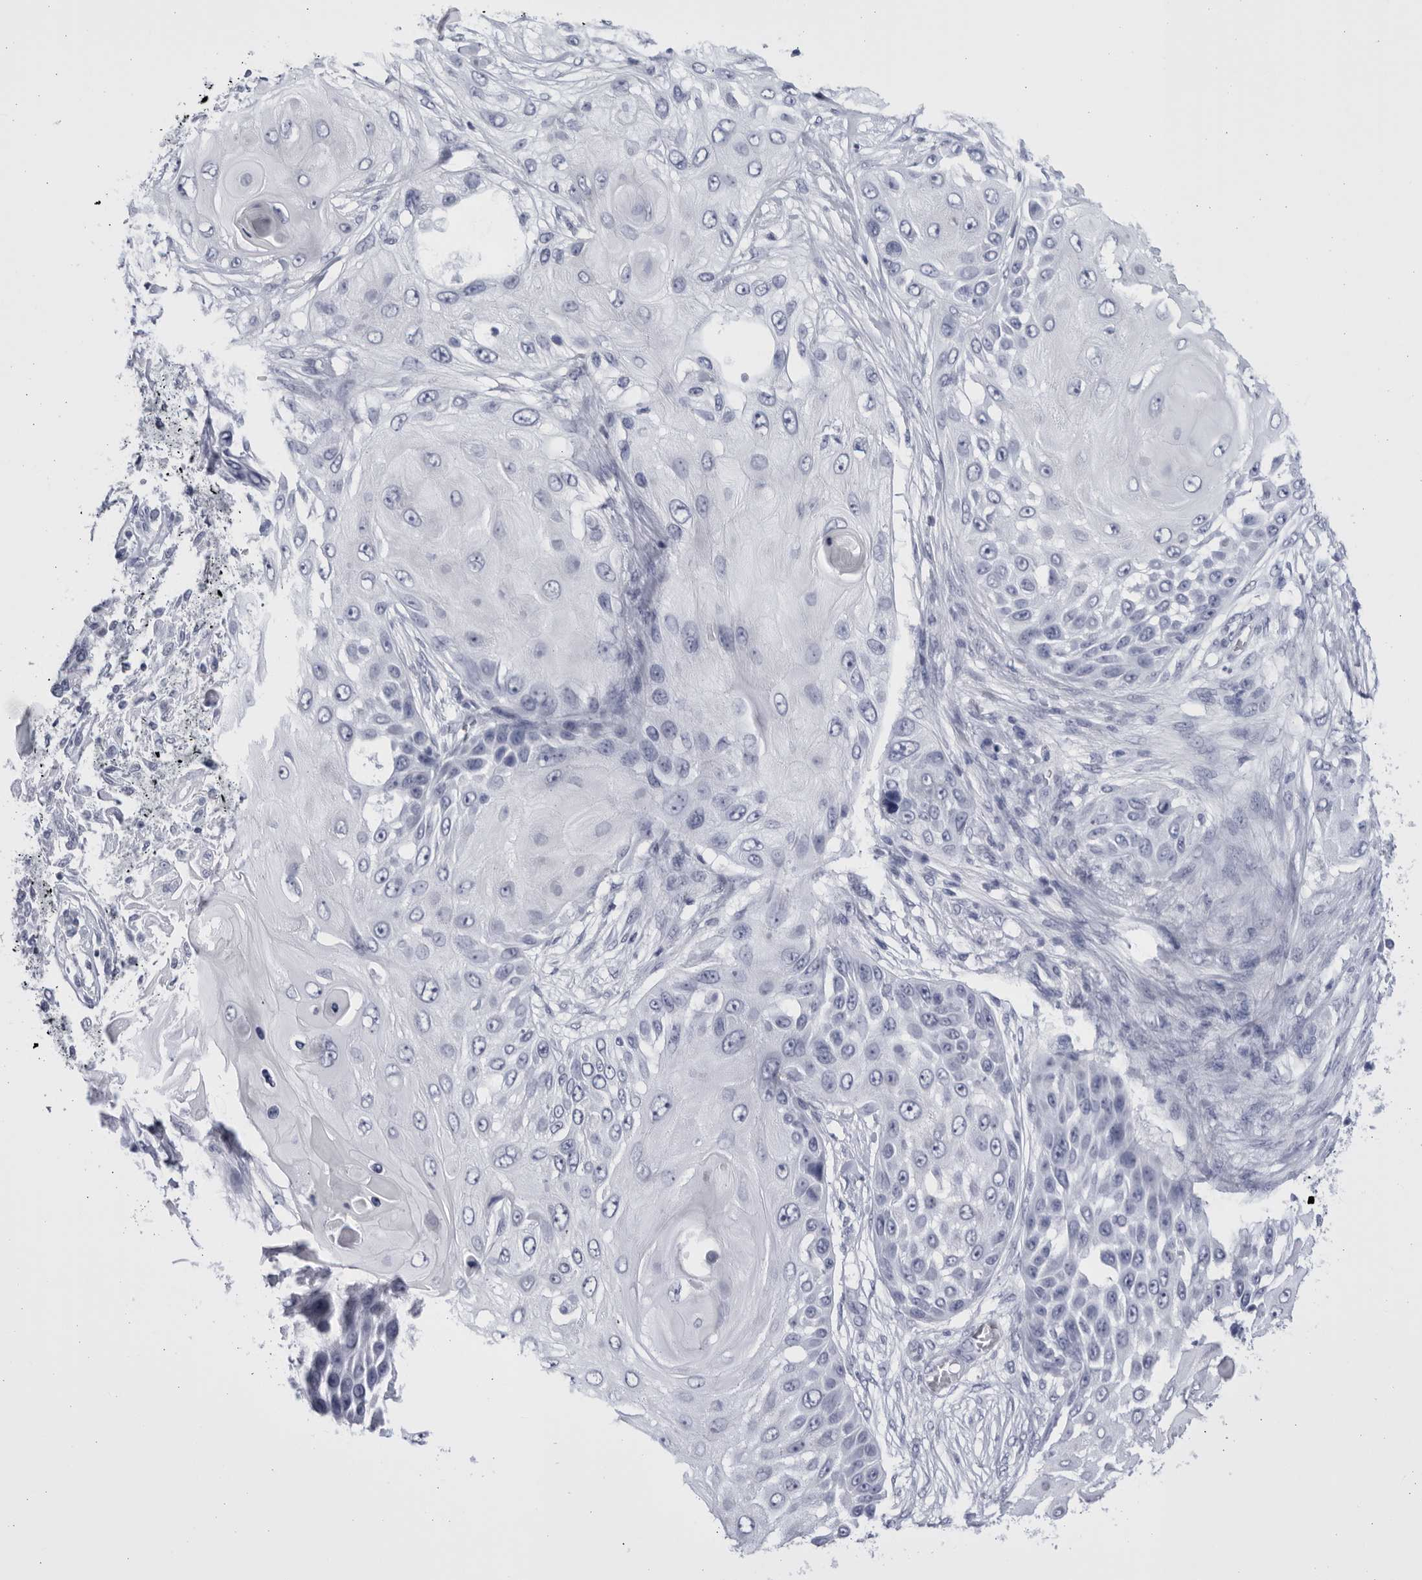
{"staining": {"intensity": "negative", "quantity": "none", "location": "none"}, "tissue": "skin cancer", "cell_type": "Tumor cells", "image_type": "cancer", "snomed": [{"axis": "morphology", "description": "Squamous cell carcinoma, NOS"}, {"axis": "topography", "description": "Skin"}], "caption": "Immunohistochemistry (IHC) micrograph of neoplastic tissue: human skin squamous cell carcinoma stained with DAB reveals no significant protein positivity in tumor cells.", "gene": "CCDC181", "patient": {"sex": "female", "age": 44}}